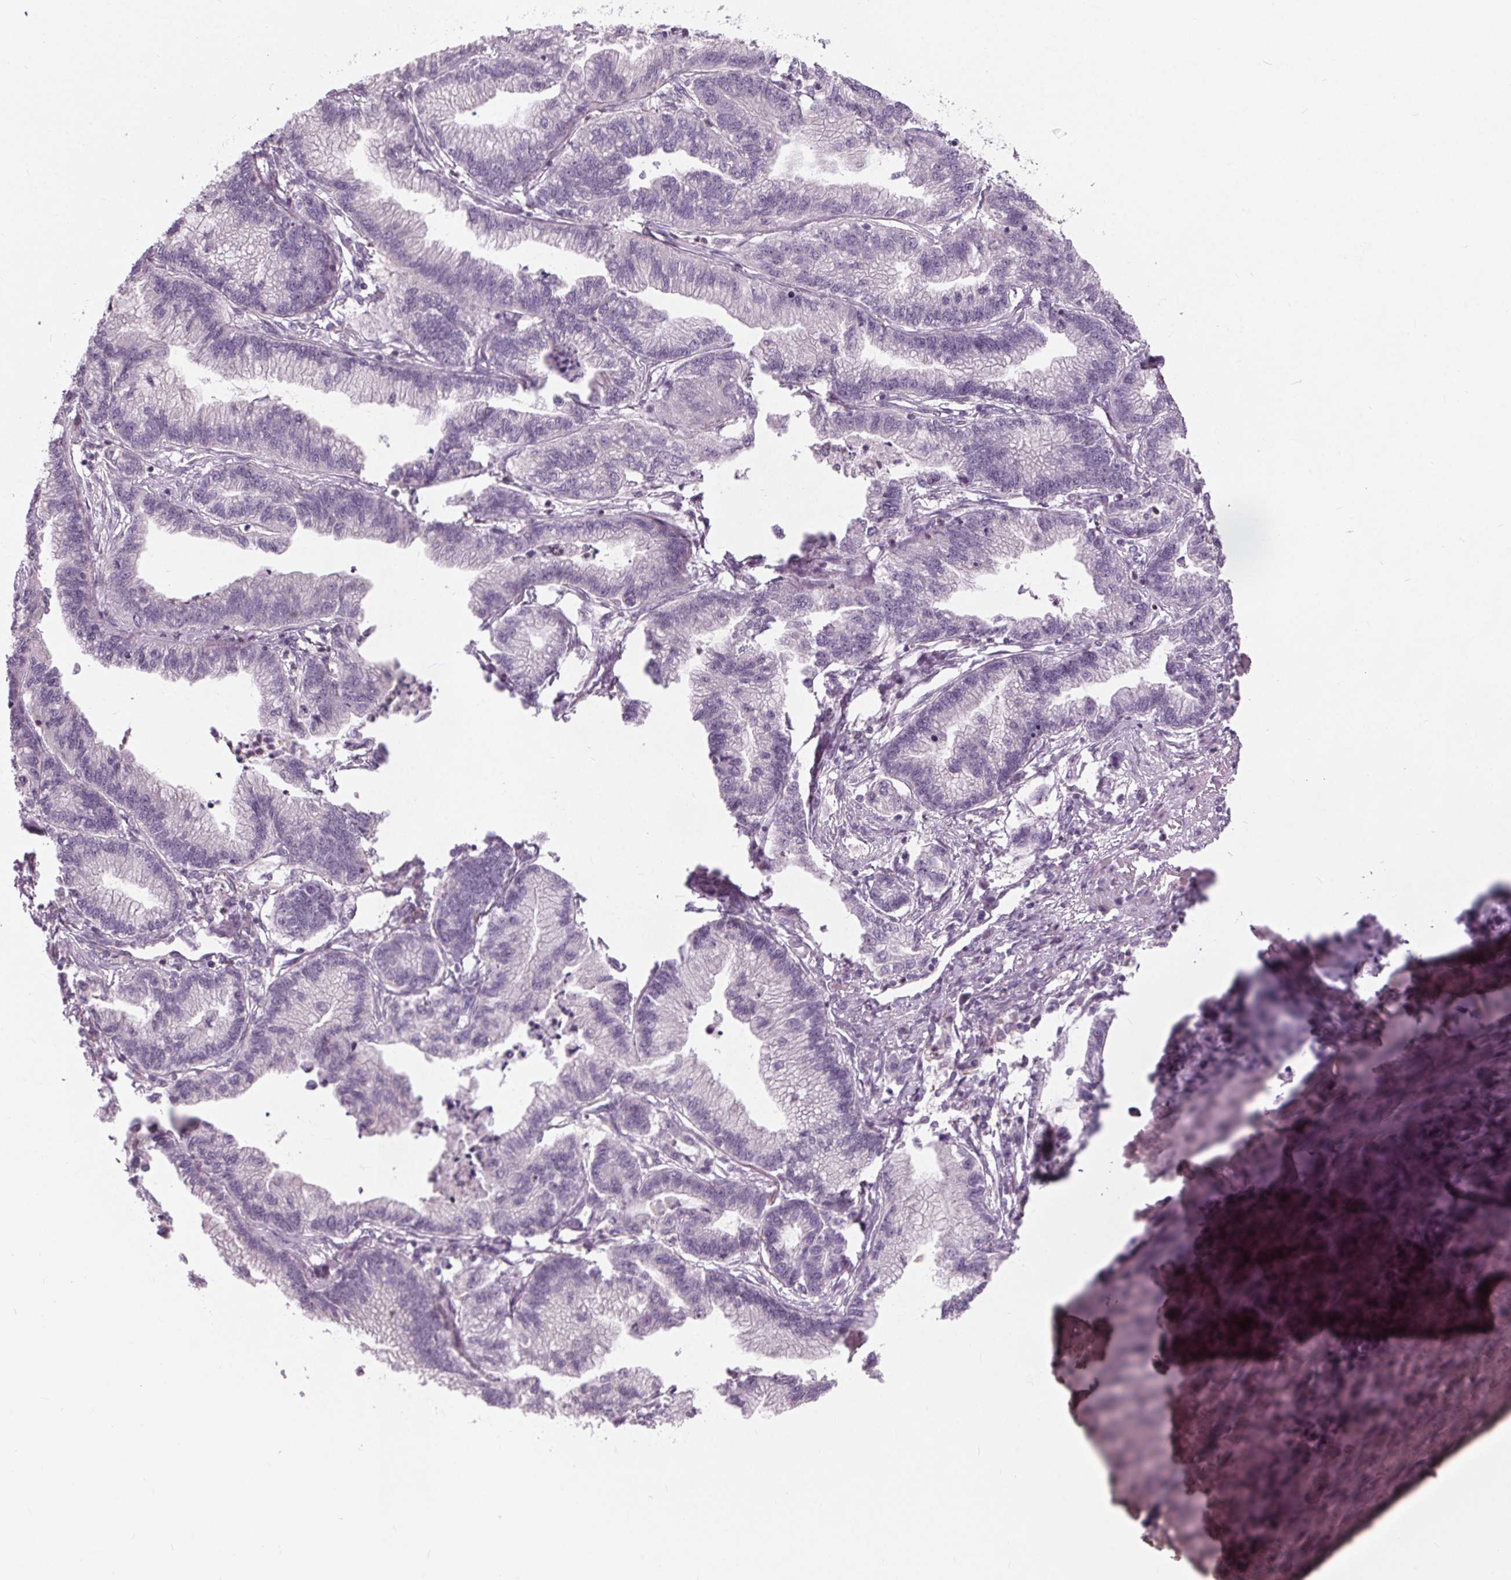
{"staining": {"intensity": "negative", "quantity": "none", "location": "none"}, "tissue": "stomach cancer", "cell_type": "Tumor cells", "image_type": "cancer", "snomed": [{"axis": "morphology", "description": "Adenocarcinoma, NOS"}, {"axis": "topography", "description": "Stomach"}], "caption": "High magnification brightfield microscopy of stomach cancer stained with DAB (3,3'-diaminobenzidine) (brown) and counterstained with hematoxylin (blue): tumor cells show no significant positivity.", "gene": "PDGFD", "patient": {"sex": "male", "age": 83}}